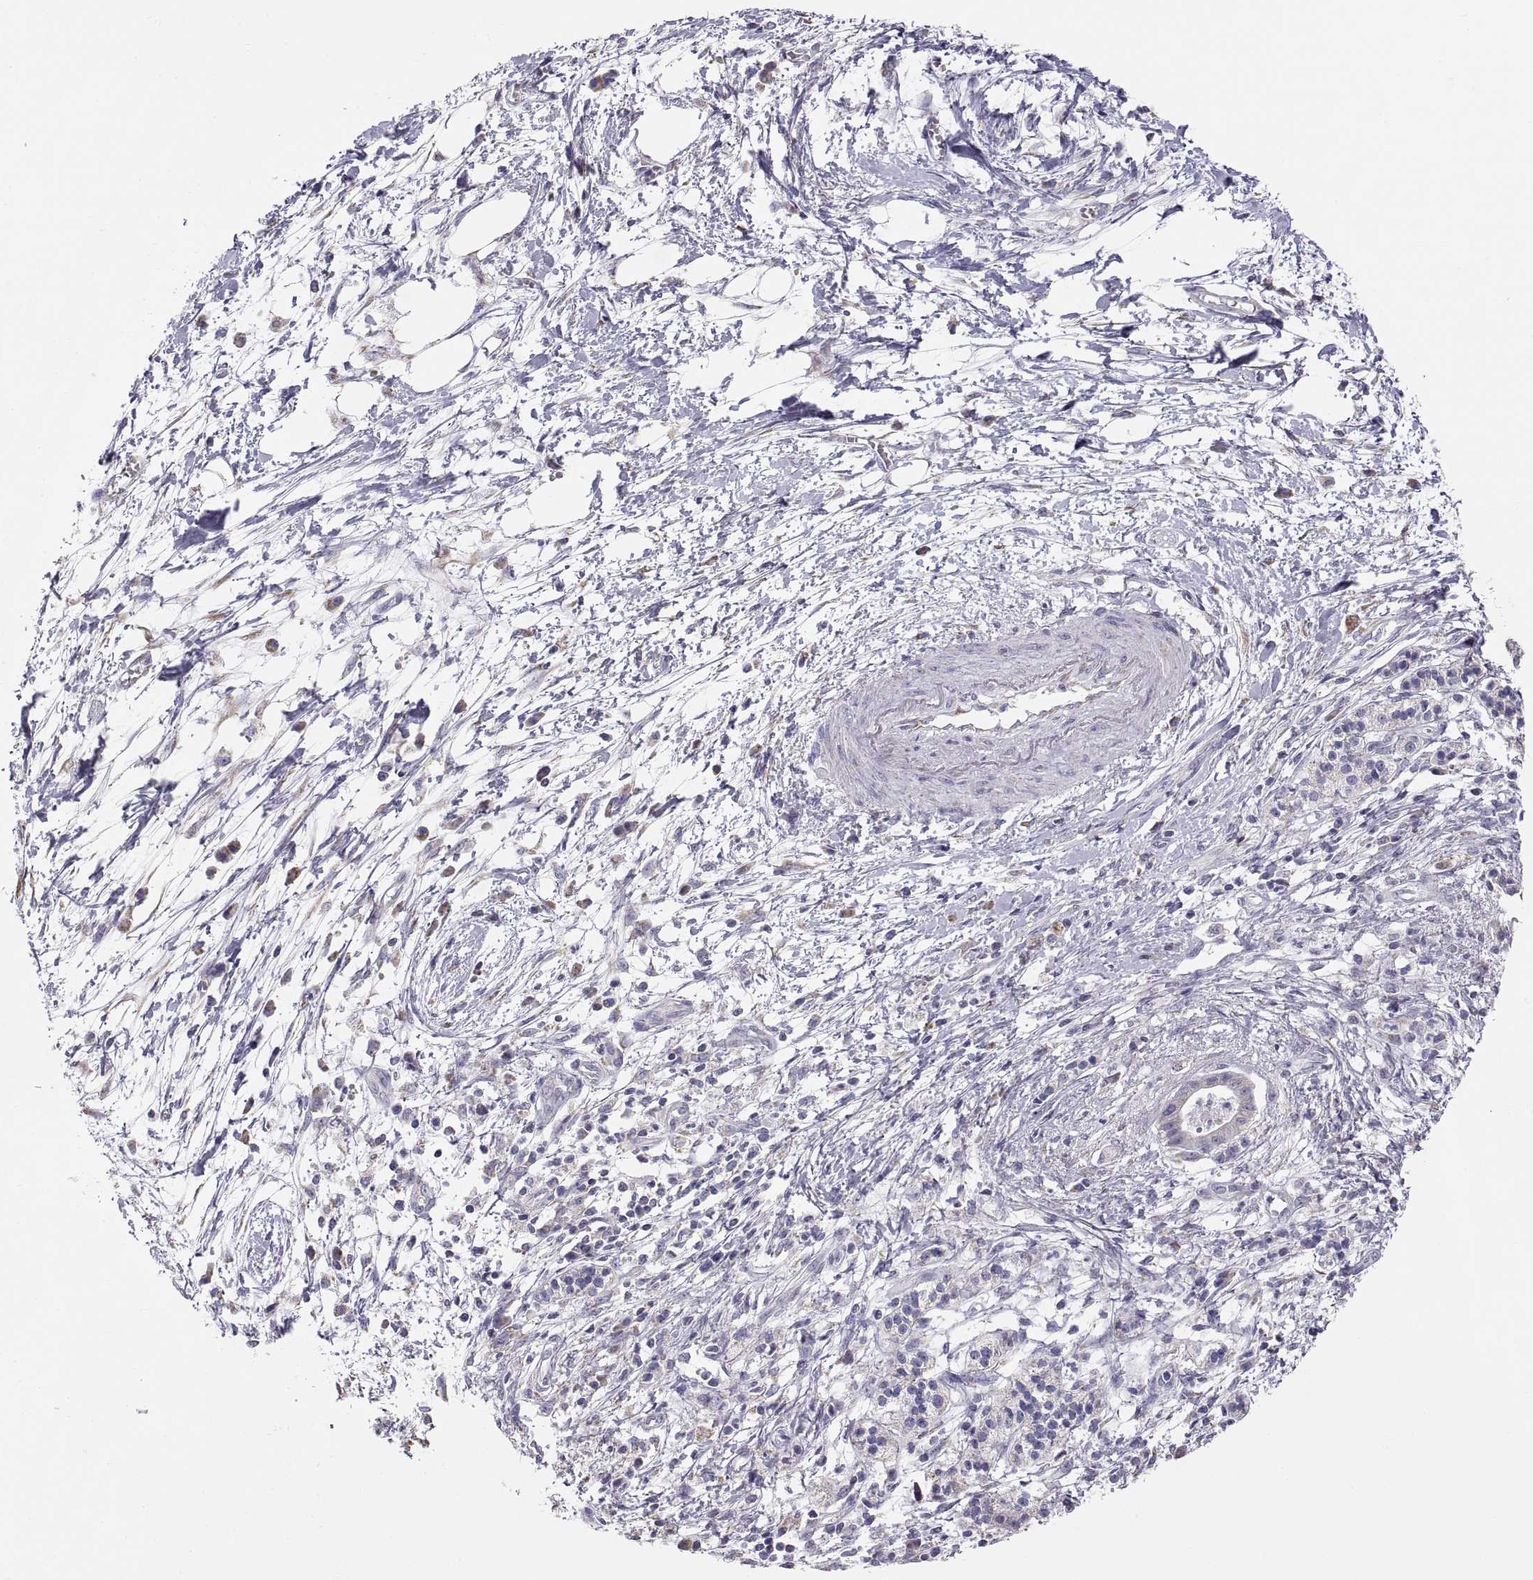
{"staining": {"intensity": "negative", "quantity": "none", "location": "none"}, "tissue": "pancreatic cancer", "cell_type": "Tumor cells", "image_type": "cancer", "snomed": [{"axis": "morphology", "description": "Normal tissue, NOS"}, {"axis": "morphology", "description": "Adenocarcinoma, NOS"}, {"axis": "topography", "description": "Lymph node"}, {"axis": "topography", "description": "Pancreas"}], "caption": "An image of pancreatic cancer (adenocarcinoma) stained for a protein reveals no brown staining in tumor cells.", "gene": "TNNC1", "patient": {"sex": "female", "age": 58}}